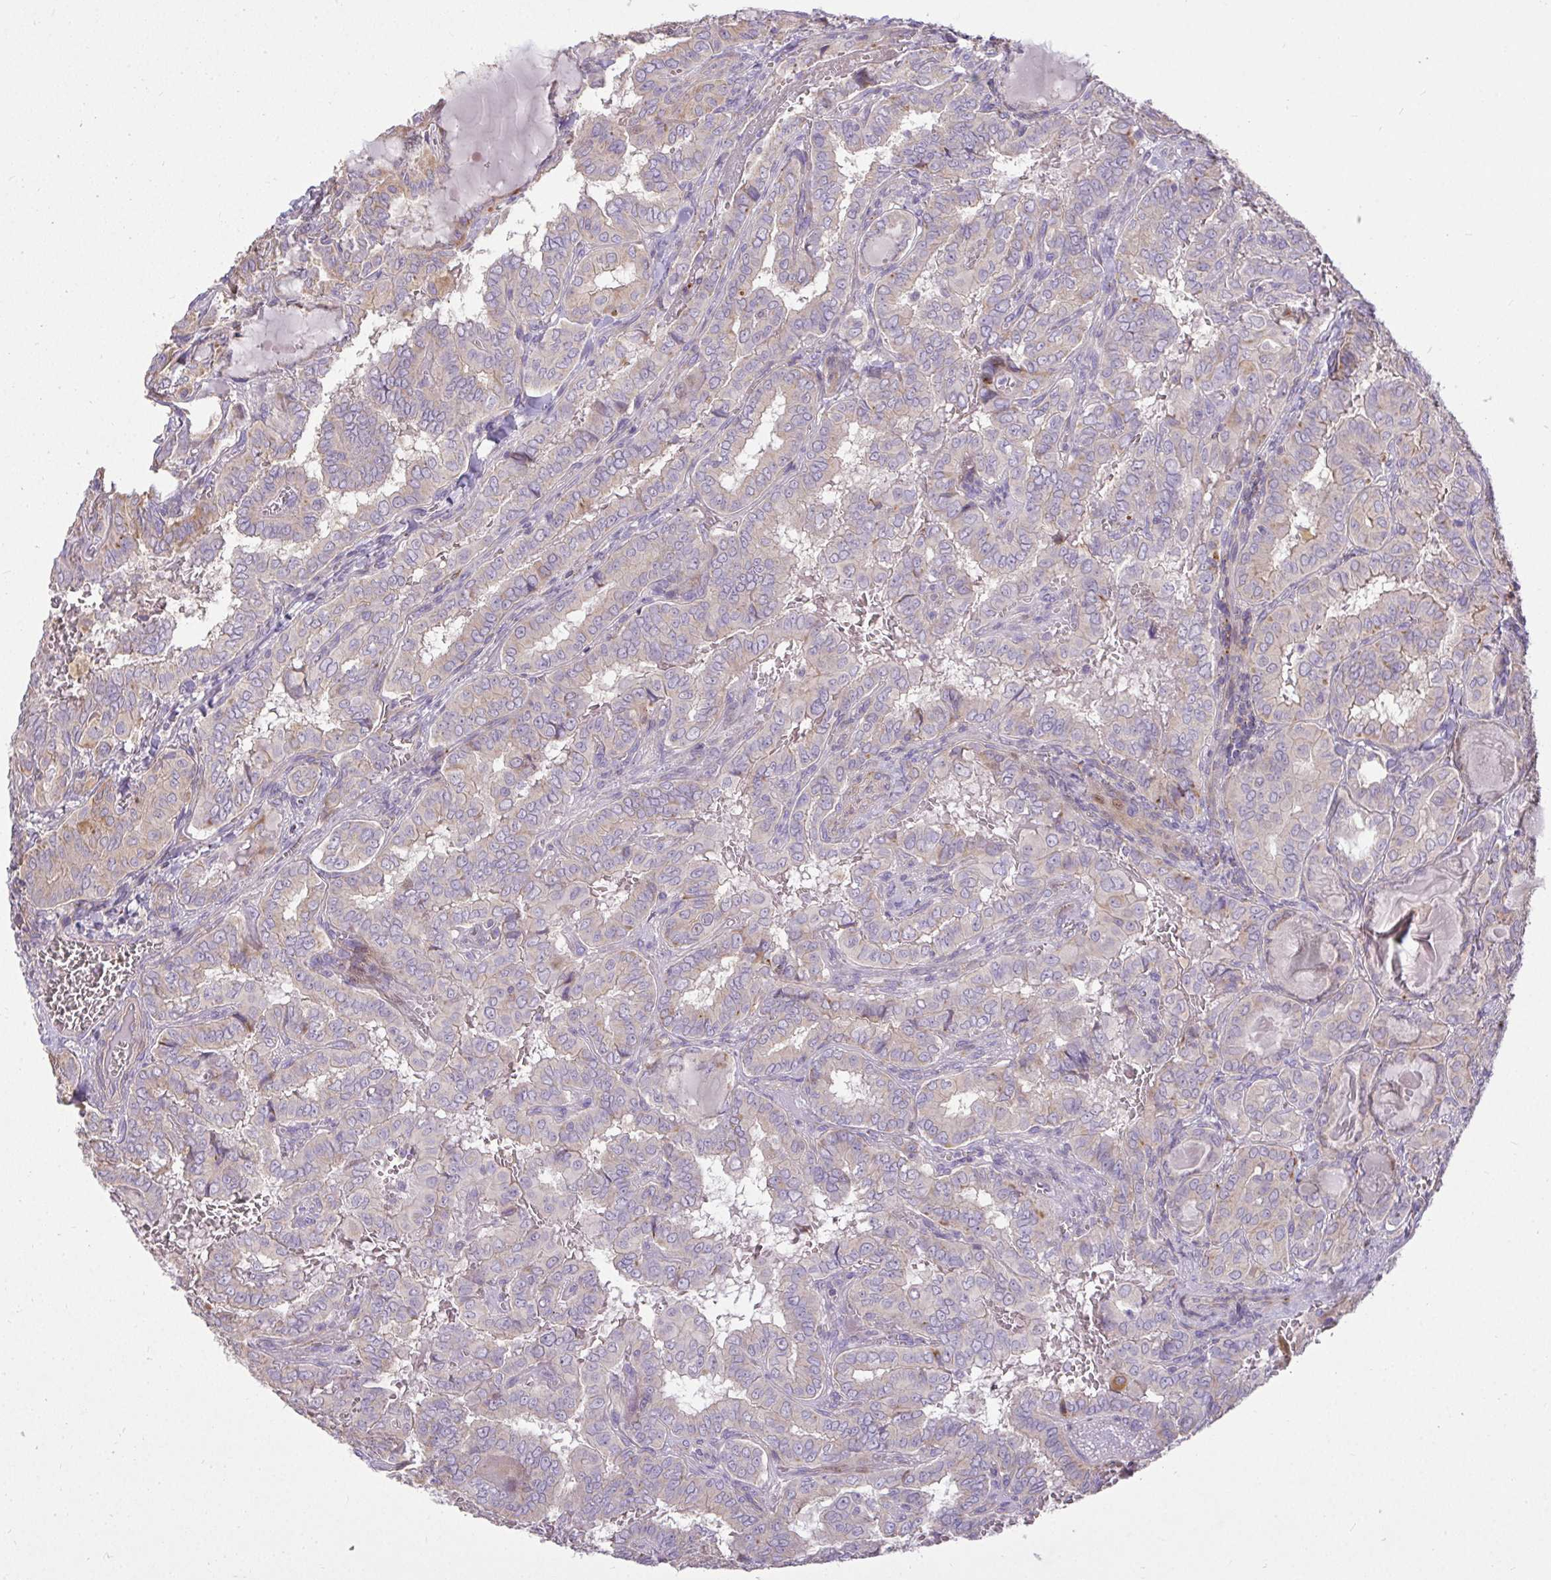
{"staining": {"intensity": "weak", "quantity": "<25%", "location": "cytoplasmic/membranous"}, "tissue": "thyroid cancer", "cell_type": "Tumor cells", "image_type": "cancer", "snomed": [{"axis": "morphology", "description": "Papillary adenocarcinoma, NOS"}, {"axis": "topography", "description": "Thyroid gland"}], "caption": "This photomicrograph is of thyroid cancer stained with immunohistochemistry (IHC) to label a protein in brown with the nuclei are counter-stained blue. There is no staining in tumor cells.", "gene": "STRIP1", "patient": {"sex": "female", "age": 46}}